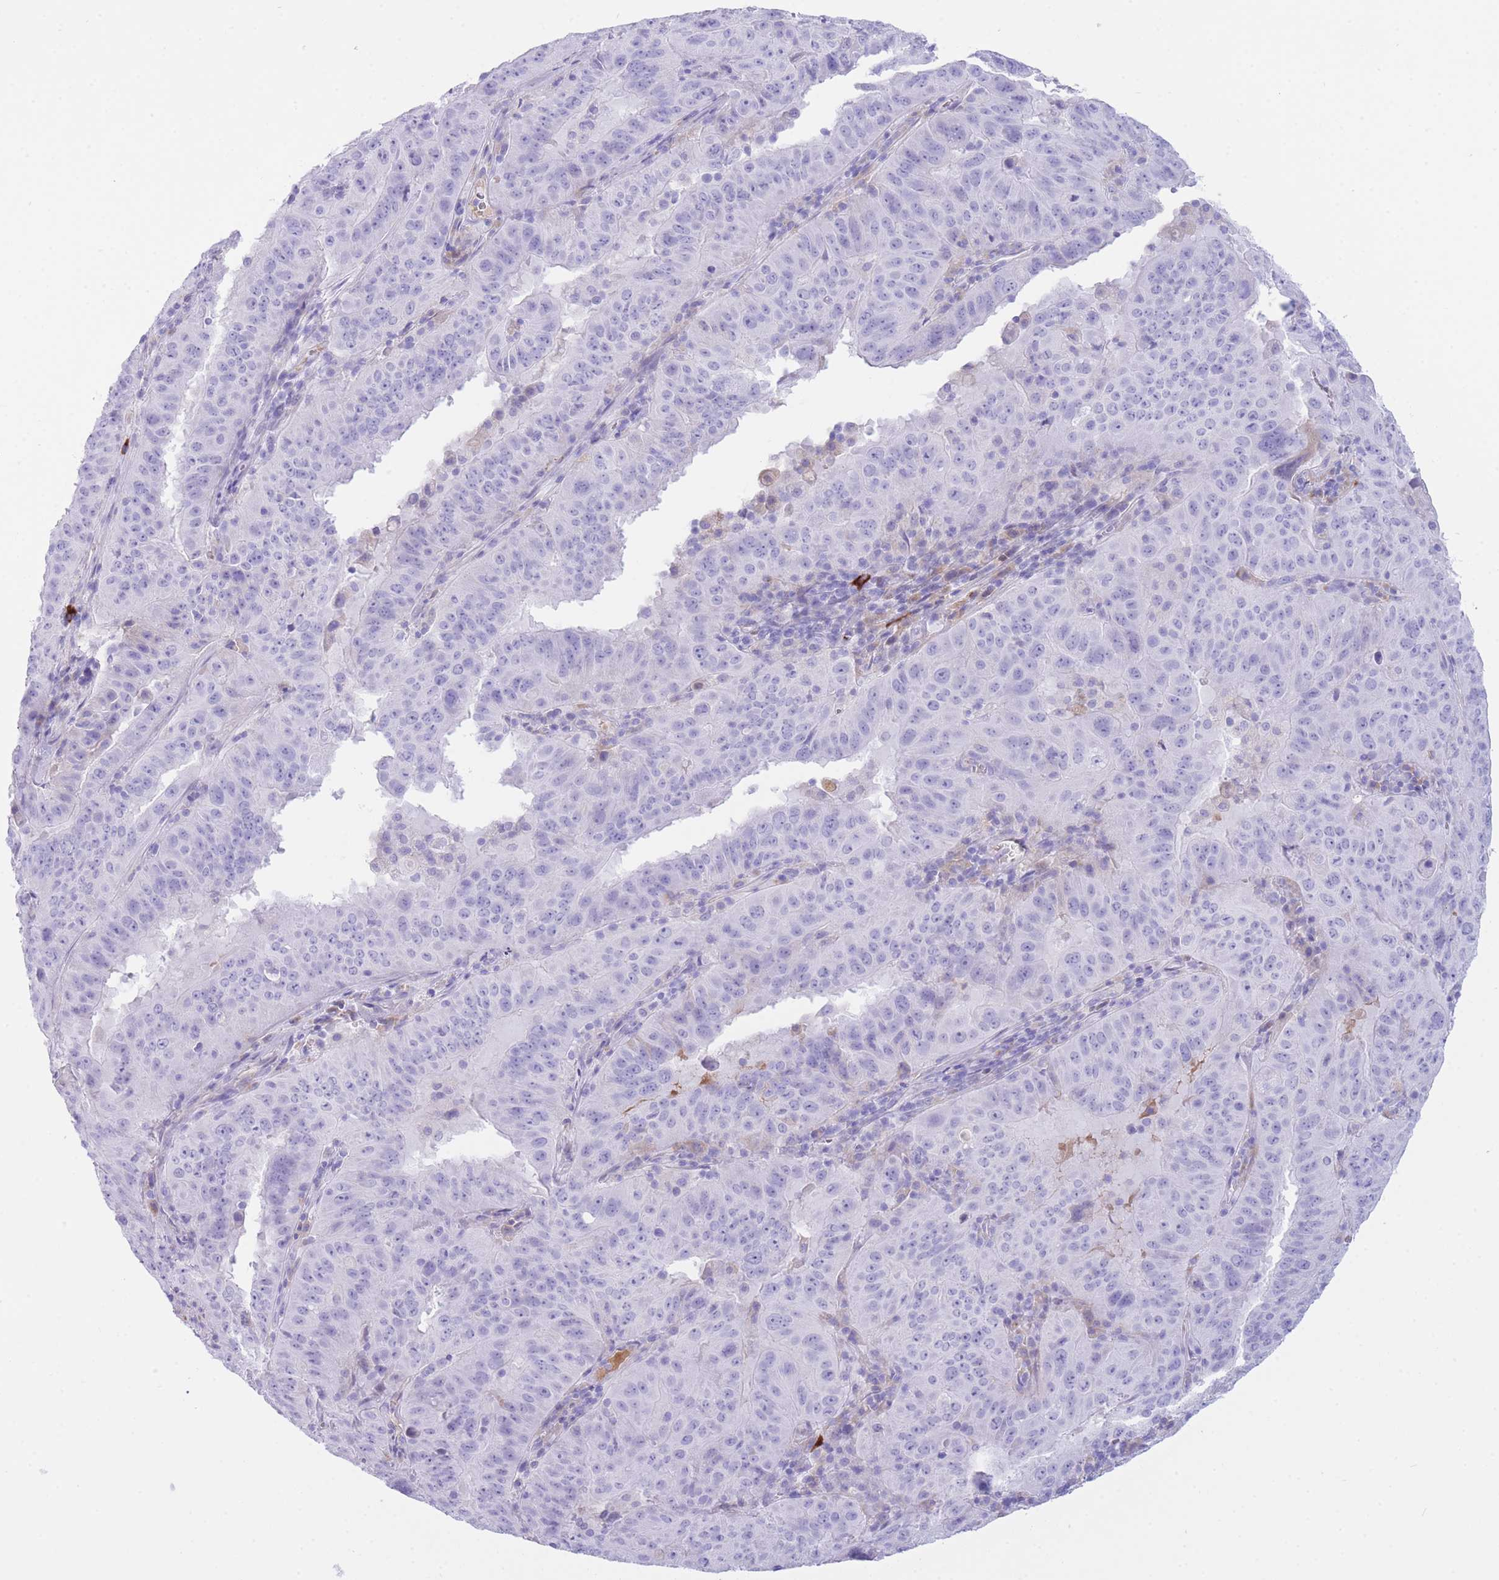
{"staining": {"intensity": "negative", "quantity": "none", "location": "none"}, "tissue": "pancreatic cancer", "cell_type": "Tumor cells", "image_type": "cancer", "snomed": [{"axis": "morphology", "description": "Adenocarcinoma, NOS"}, {"axis": "topography", "description": "Pancreas"}], "caption": "Protein analysis of pancreatic cancer (adenocarcinoma) shows no significant expression in tumor cells.", "gene": "PLBD1", "patient": {"sex": "male", "age": 63}}